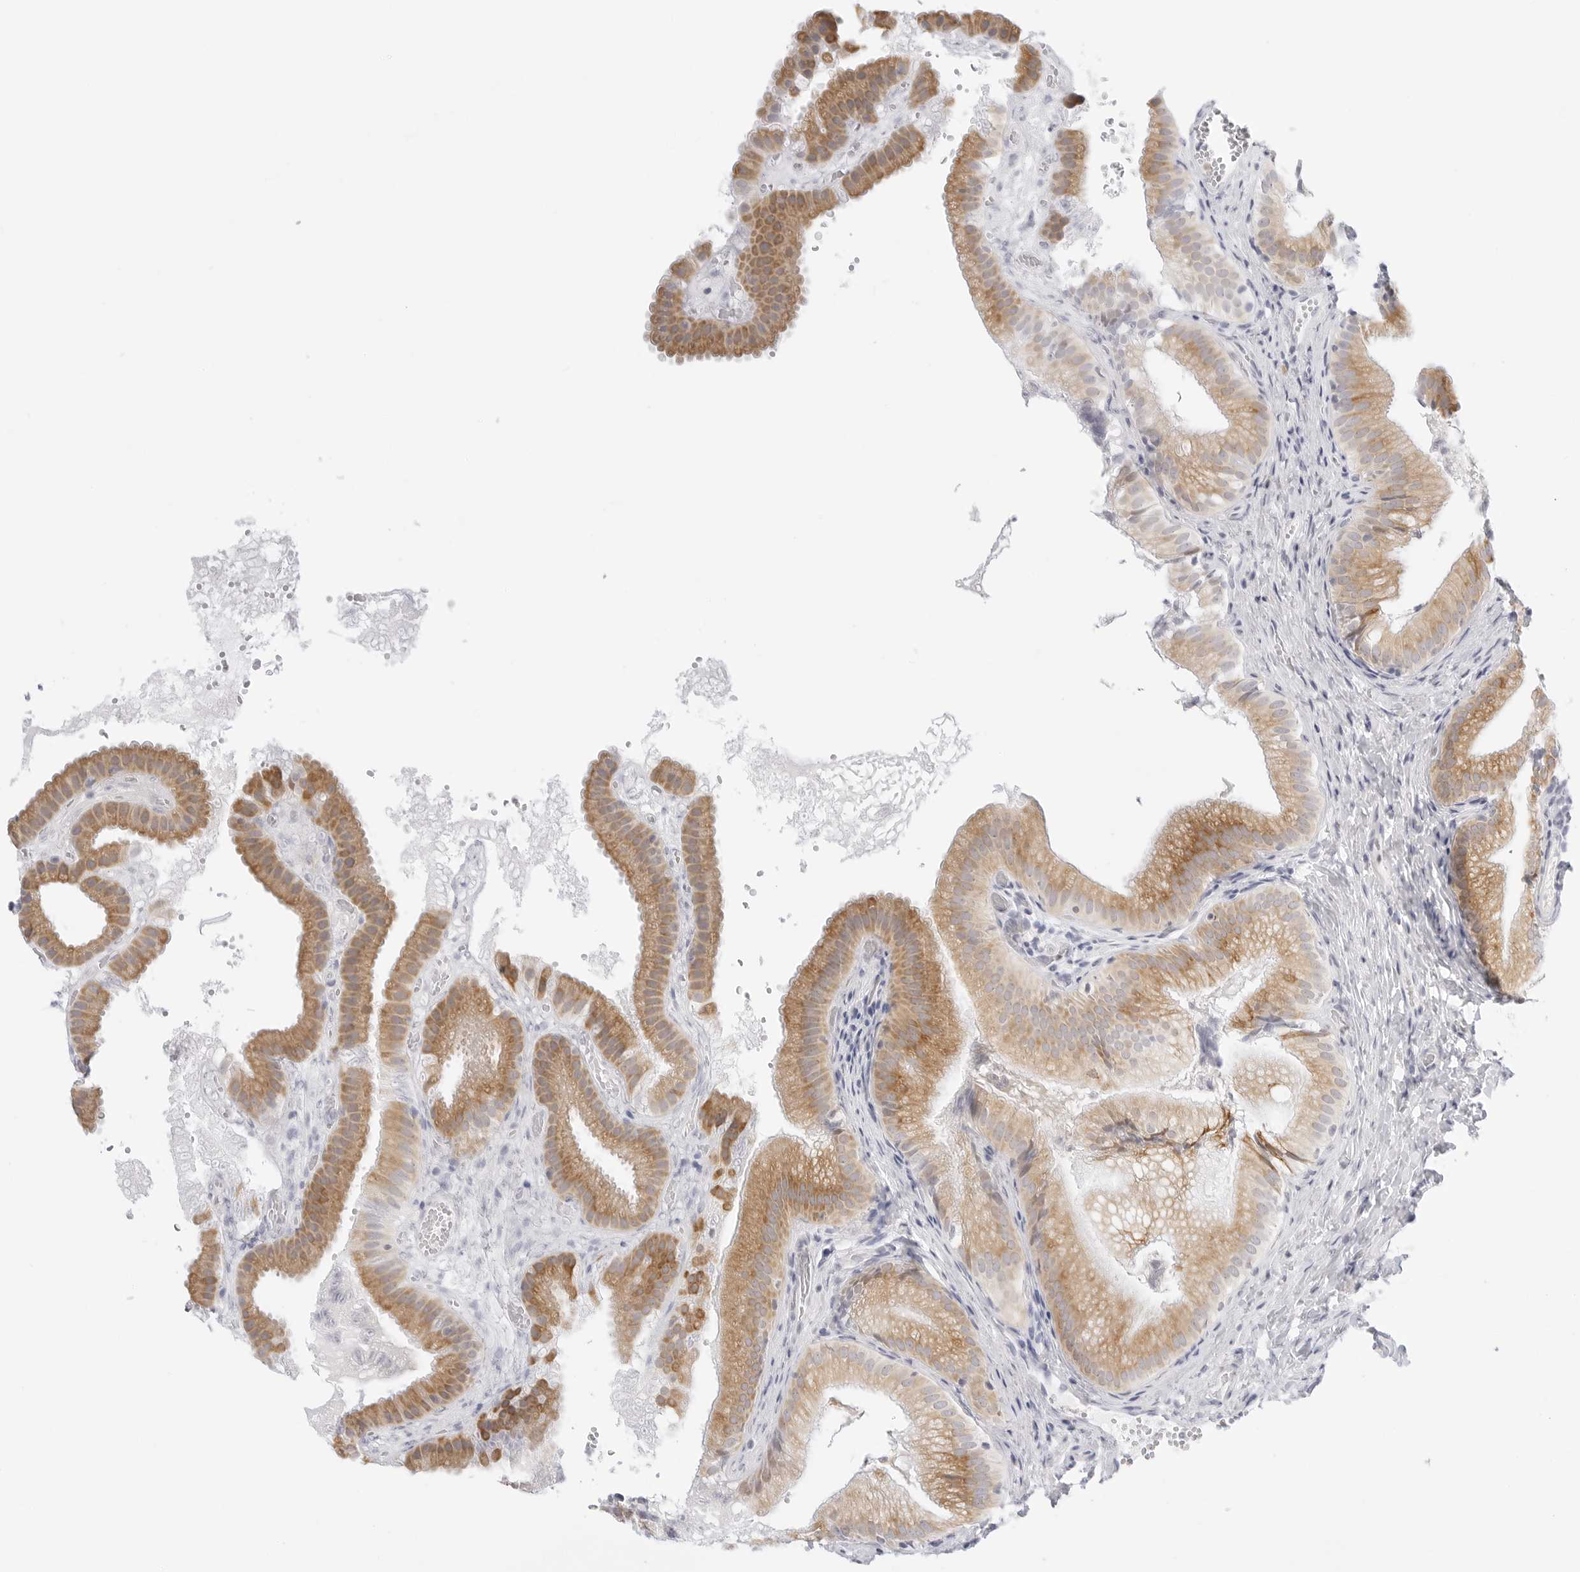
{"staining": {"intensity": "moderate", "quantity": ">75%", "location": "cytoplasmic/membranous"}, "tissue": "gallbladder", "cell_type": "Glandular cells", "image_type": "normal", "snomed": [{"axis": "morphology", "description": "Normal tissue, NOS"}, {"axis": "topography", "description": "Gallbladder"}], "caption": "Glandular cells exhibit moderate cytoplasmic/membranous positivity in about >75% of cells in benign gallbladder.", "gene": "THEM4", "patient": {"sex": "female", "age": 30}}